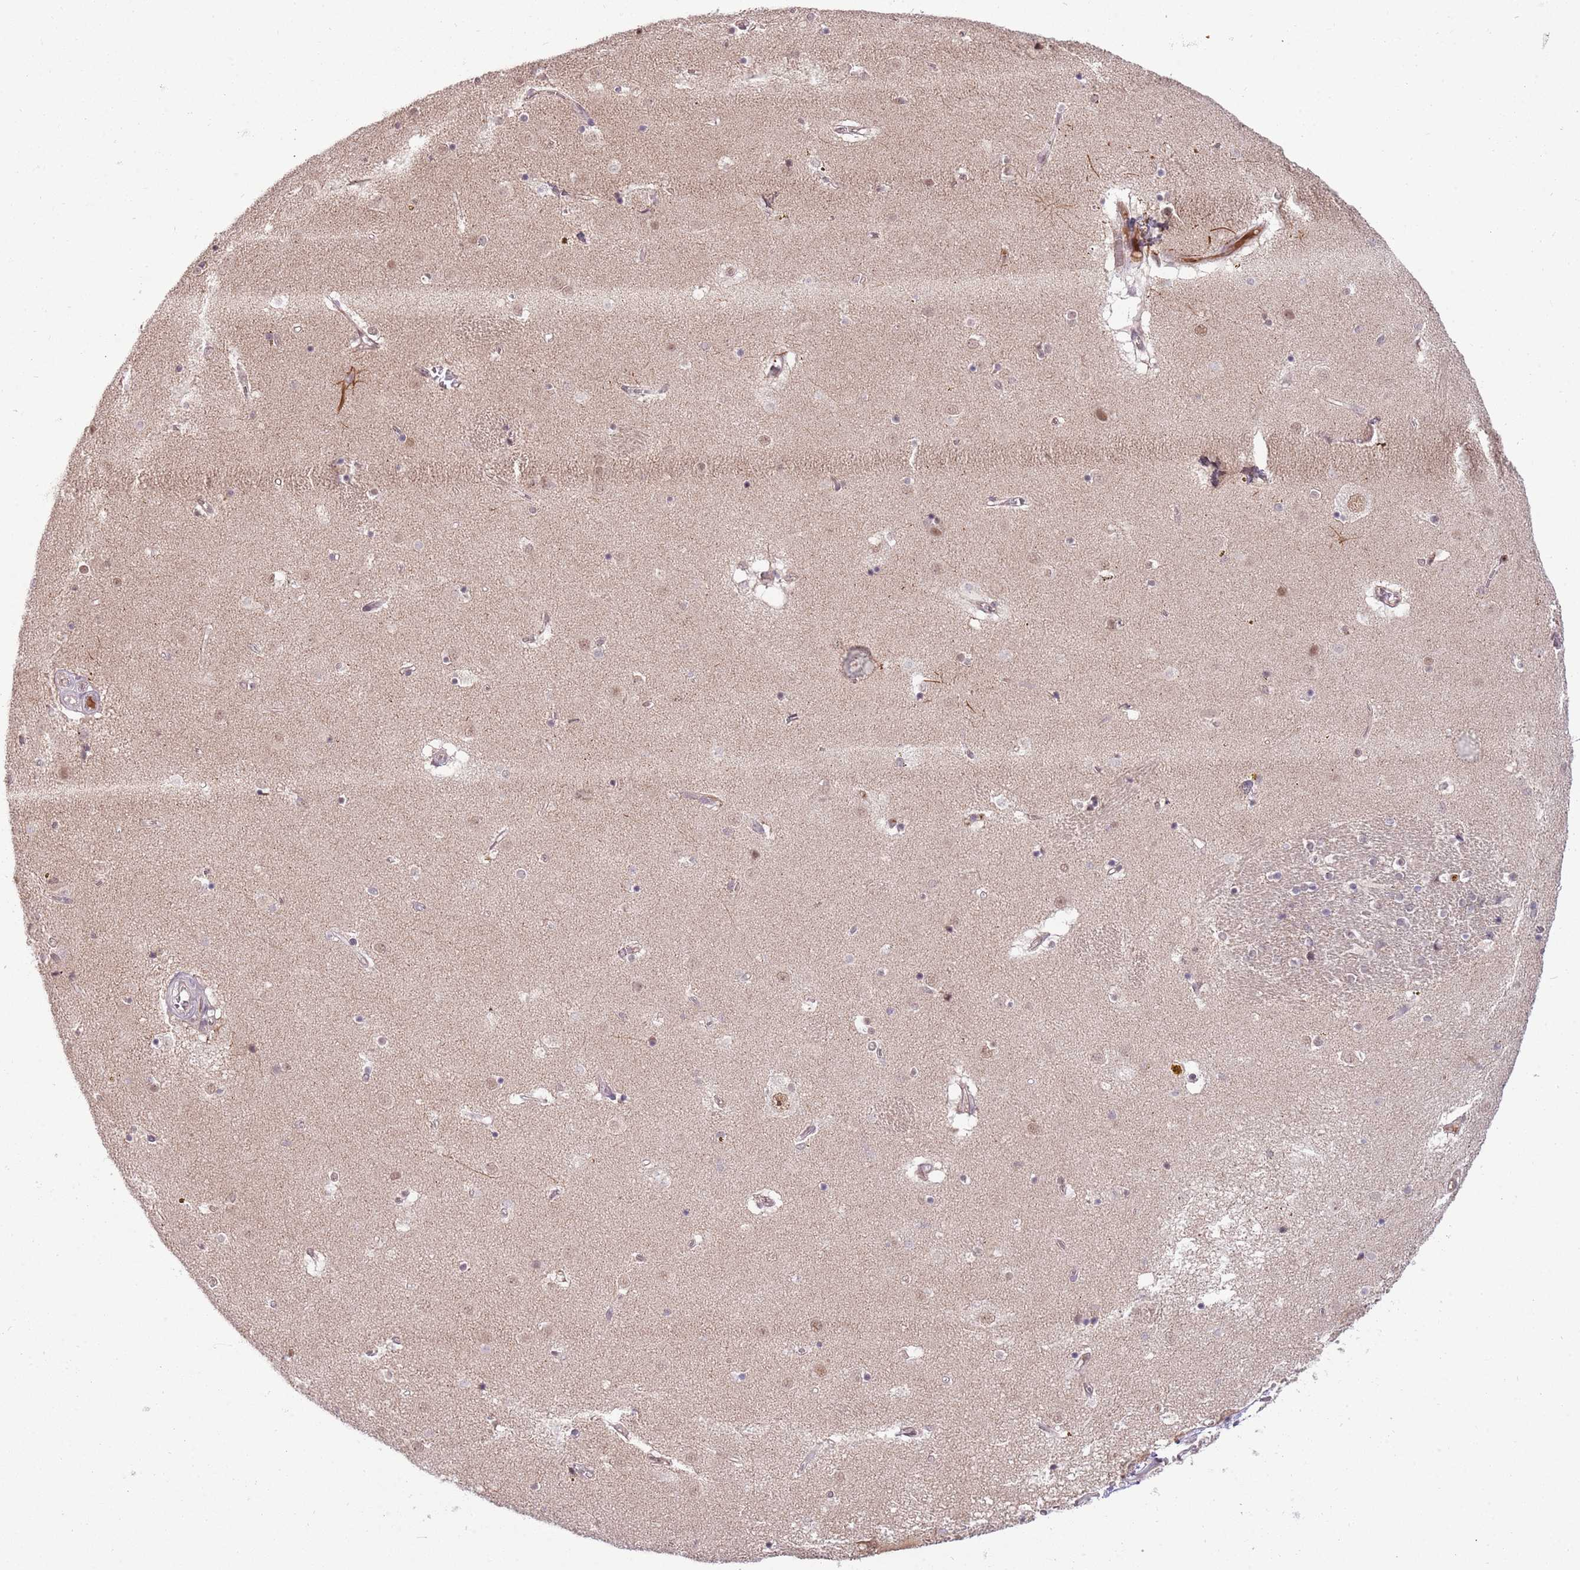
{"staining": {"intensity": "weak", "quantity": "25%-75%", "location": "nuclear"}, "tissue": "caudate", "cell_type": "Glial cells", "image_type": "normal", "snomed": [{"axis": "morphology", "description": "Normal tissue, NOS"}, {"axis": "topography", "description": "Lateral ventricle wall"}], "caption": "IHC of normal human caudate exhibits low levels of weak nuclear positivity in approximately 25%-75% of glial cells. (DAB (3,3'-diaminobenzidine) IHC, brown staining for protein, blue staining for nuclei).", "gene": "NBPF4", "patient": {"sex": "male", "age": 70}}